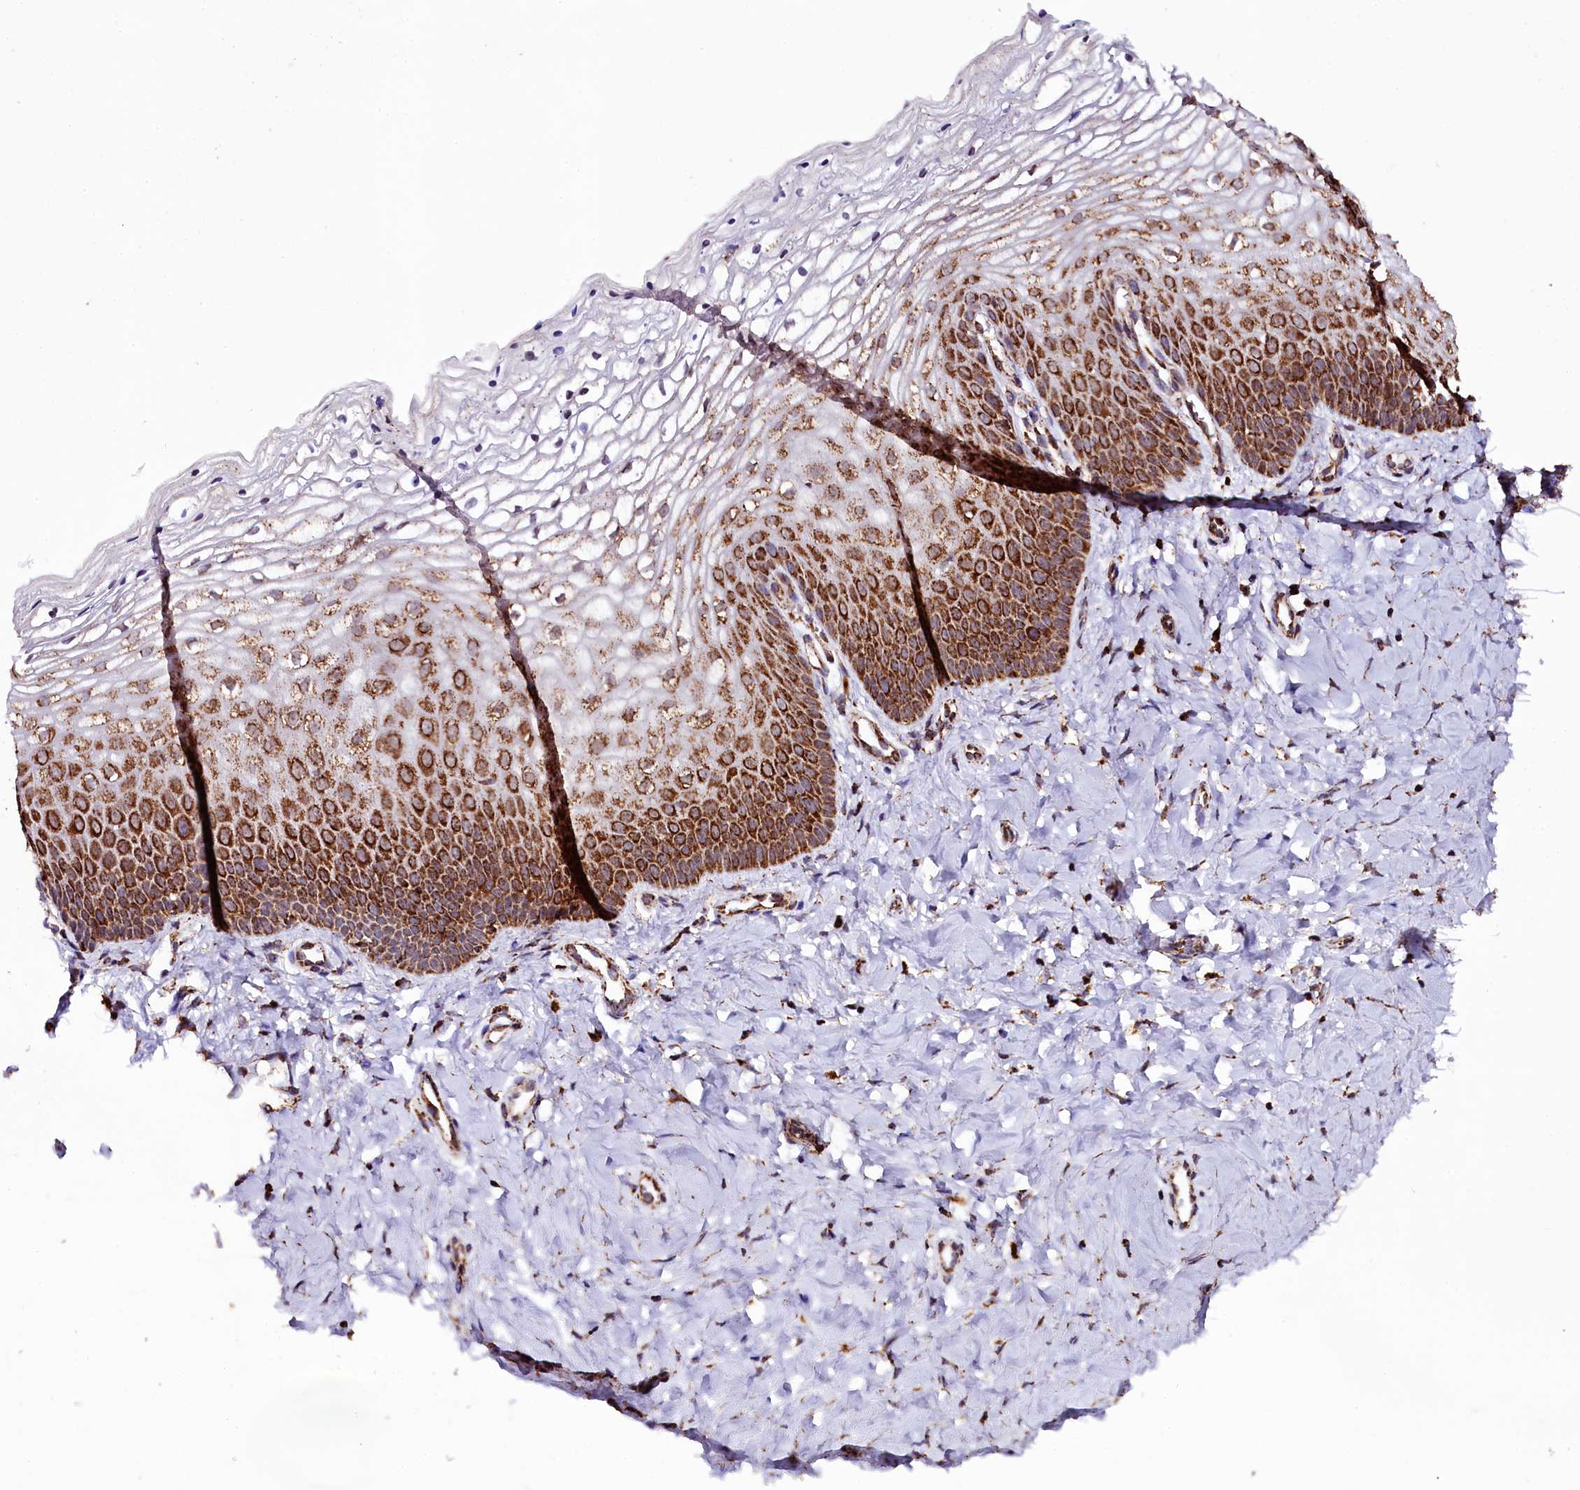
{"staining": {"intensity": "strong", "quantity": "25%-75%", "location": "cytoplasmic/membranous"}, "tissue": "vagina", "cell_type": "Squamous epithelial cells", "image_type": "normal", "snomed": [{"axis": "morphology", "description": "Normal tissue, NOS"}, {"axis": "topography", "description": "Vagina"}], "caption": "Unremarkable vagina was stained to show a protein in brown. There is high levels of strong cytoplasmic/membranous expression in approximately 25%-75% of squamous epithelial cells. (DAB (3,3'-diaminobenzidine) IHC, brown staining for protein, blue staining for nuclei).", "gene": "KLC2", "patient": {"sex": "female", "age": 68}}